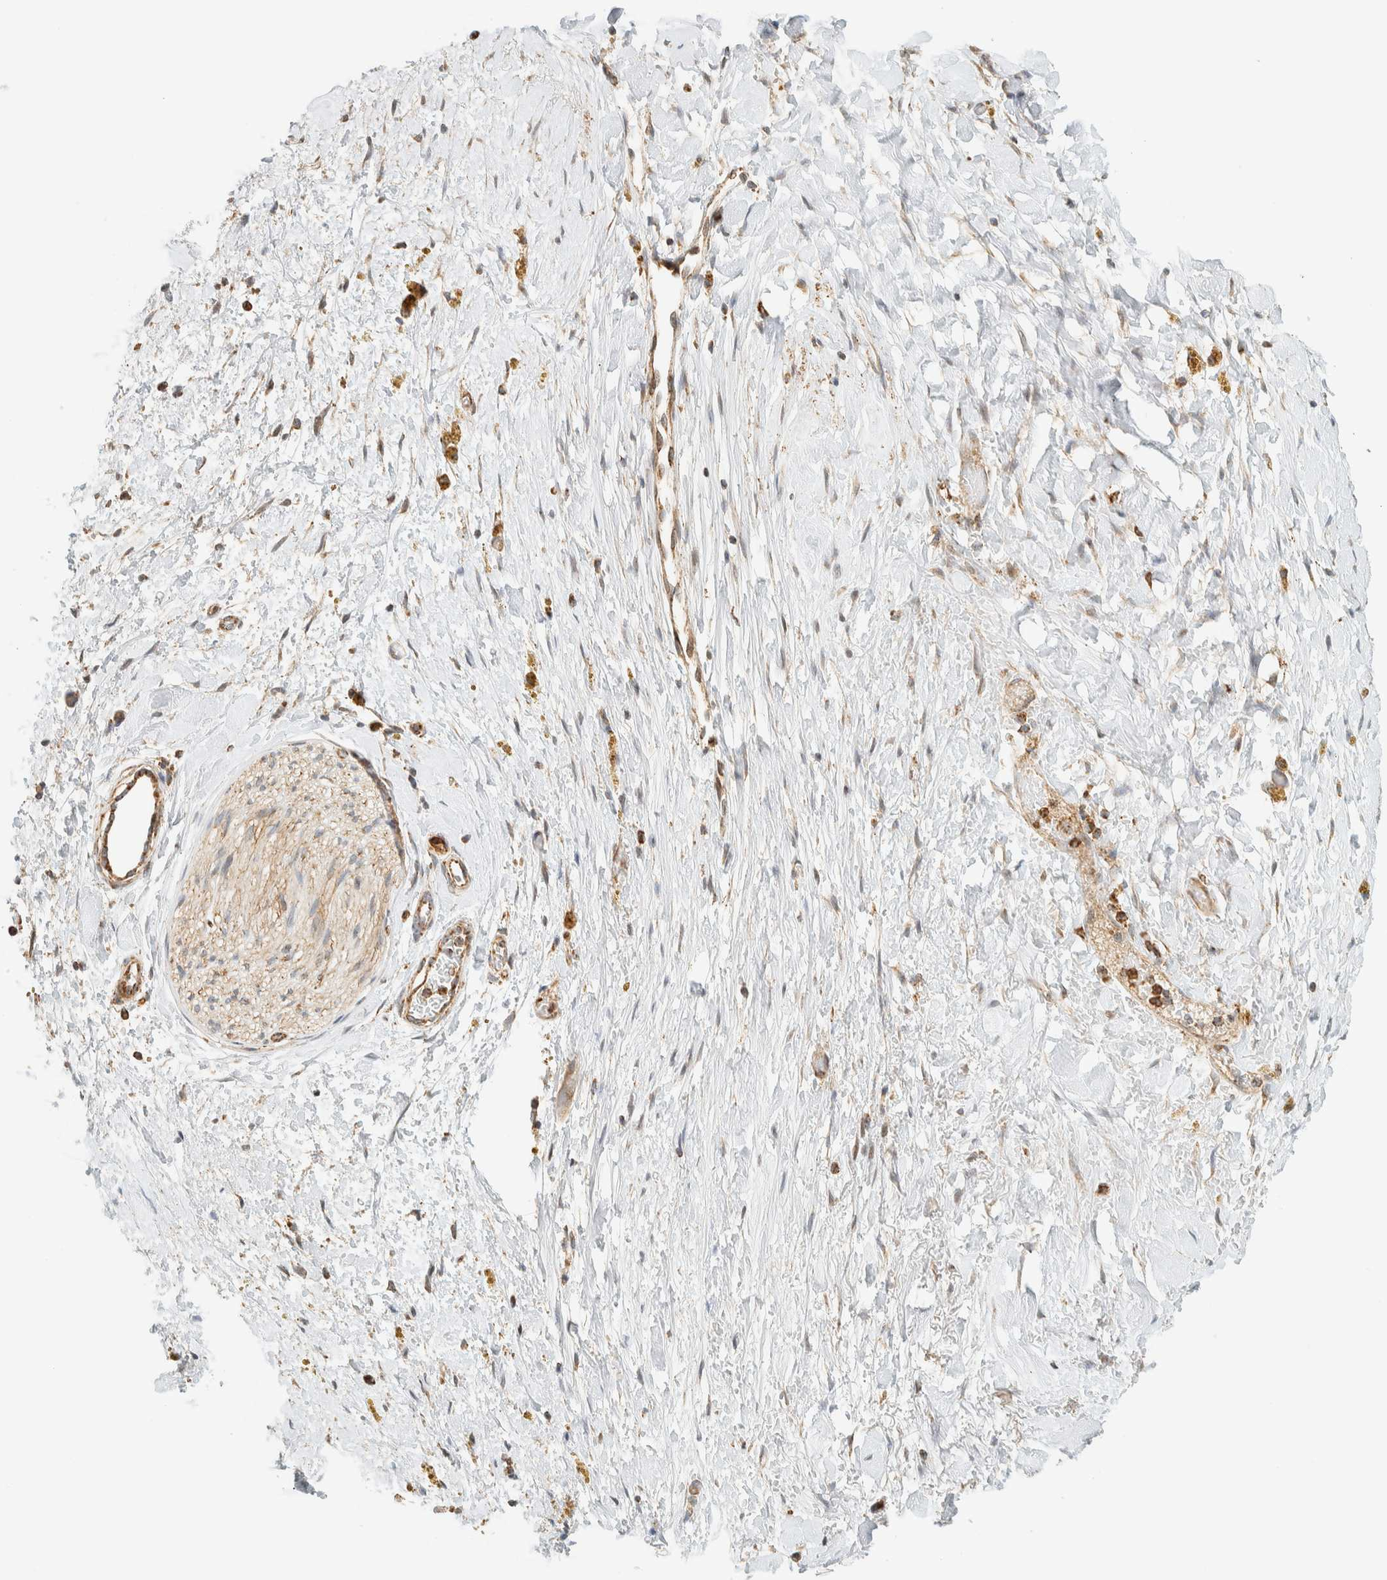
{"staining": {"intensity": "weak", "quantity": ">75%", "location": "cytoplasmic/membranous"}, "tissue": "adipose tissue", "cell_type": "Adipocytes", "image_type": "normal", "snomed": [{"axis": "morphology", "description": "Normal tissue, NOS"}, {"axis": "topography", "description": "Kidney"}, {"axis": "topography", "description": "Peripheral nerve tissue"}], "caption": "Weak cytoplasmic/membranous protein positivity is appreciated in approximately >75% of adipocytes in adipose tissue.", "gene": "KIFAP3", "patient": {"sex": "male", "age": 7}}